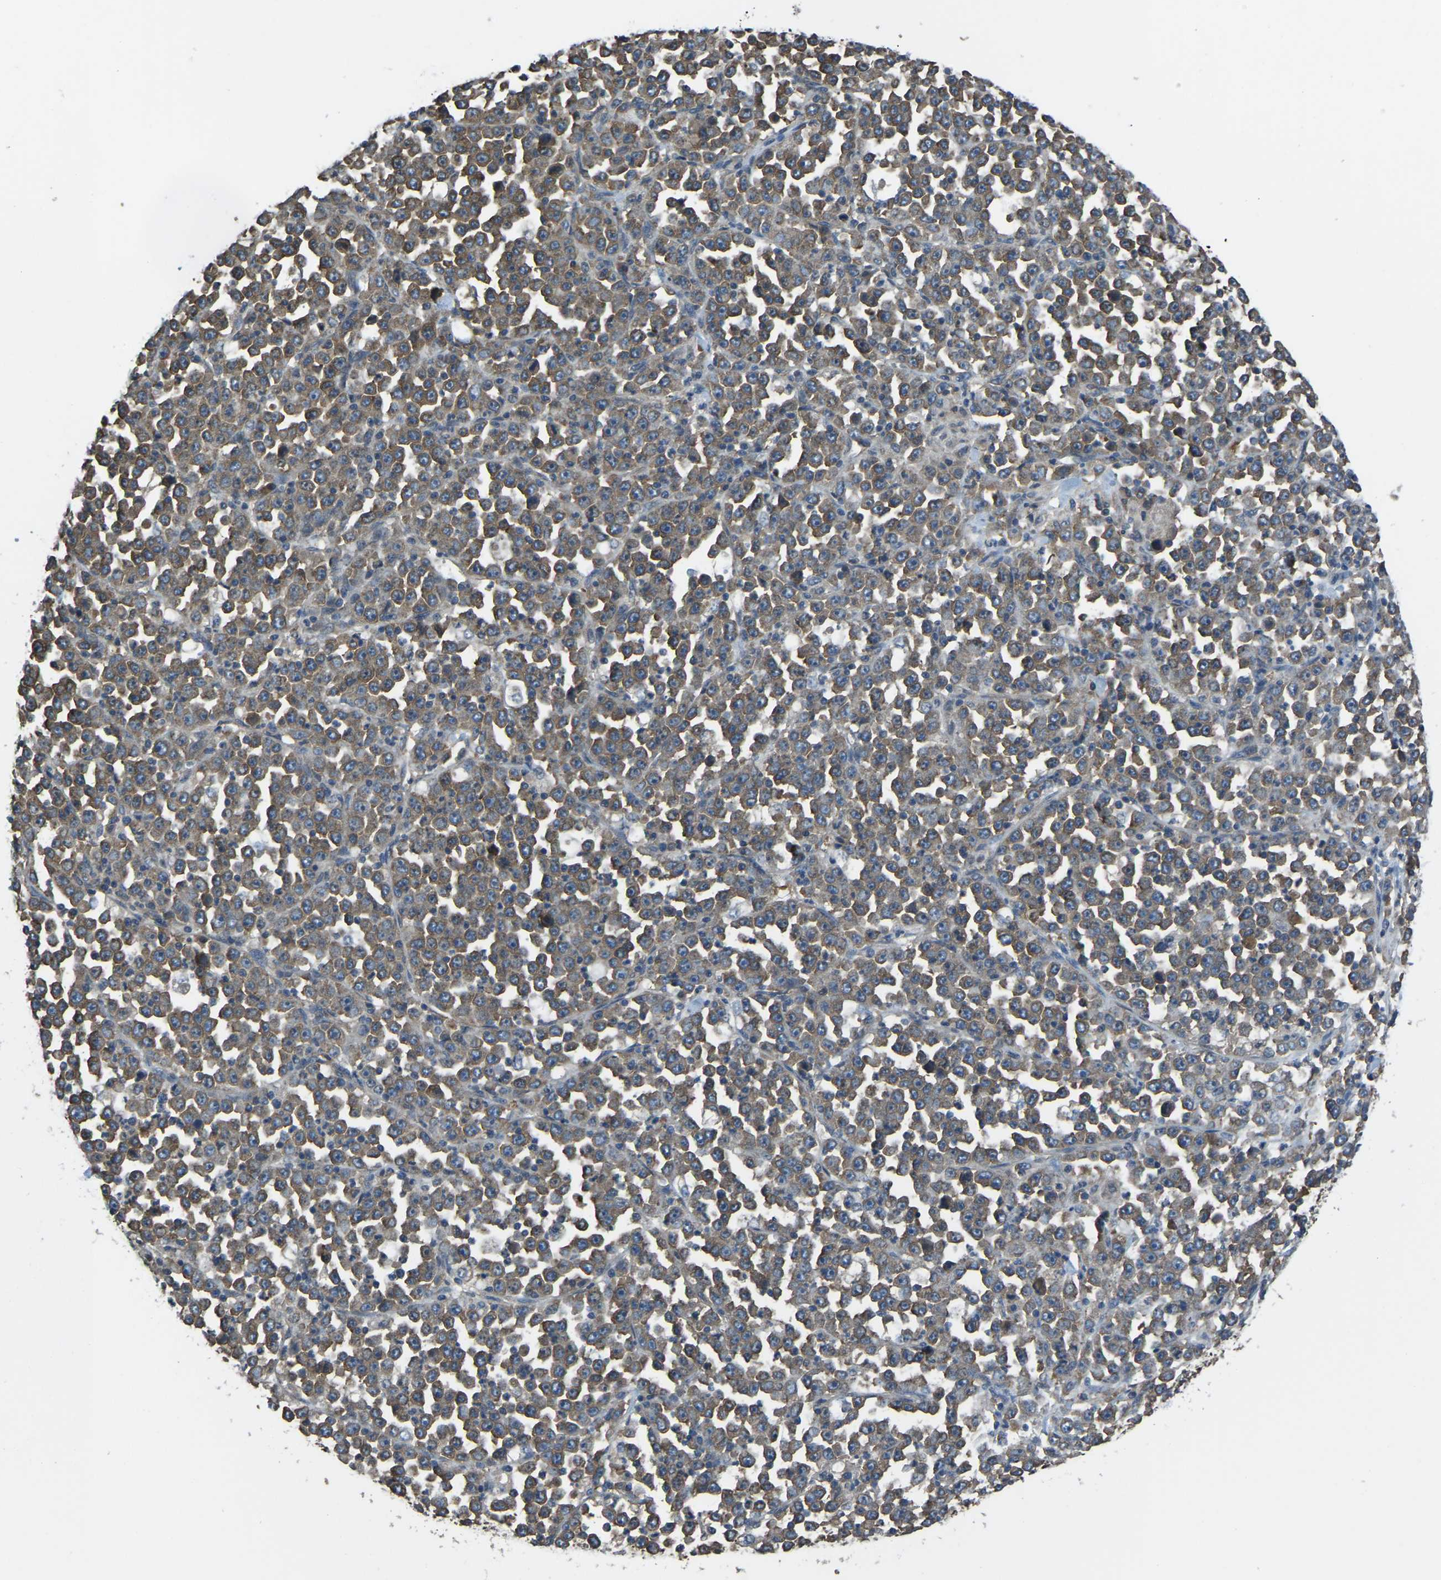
{"staining": {"intensity": "moderate", "quantity": ">75%", "location": "cytoplasmic/membranous"}, "tissue": "stomach cancer", "cell_type": "Tumor cells", "image_type": "cancer", "snomed": [{"axis": "morphology", "description": "Normal tissue, NOS"}, {"axis": "morphology", "description": "Adenocarcinoma, NOS"}, {"axis": "topography", "description": "Stomach, upper"}, {"axis": "topography", "description": "Stomach"}], "caption": "Stomach cancer was stained to show a protein in brown. There is medium levels of moderate cytoplasmic/membranous expression in about >75% of tumor cells.", "gene": "AIMP1", "patient": {"sex": "male", "age": 59}}